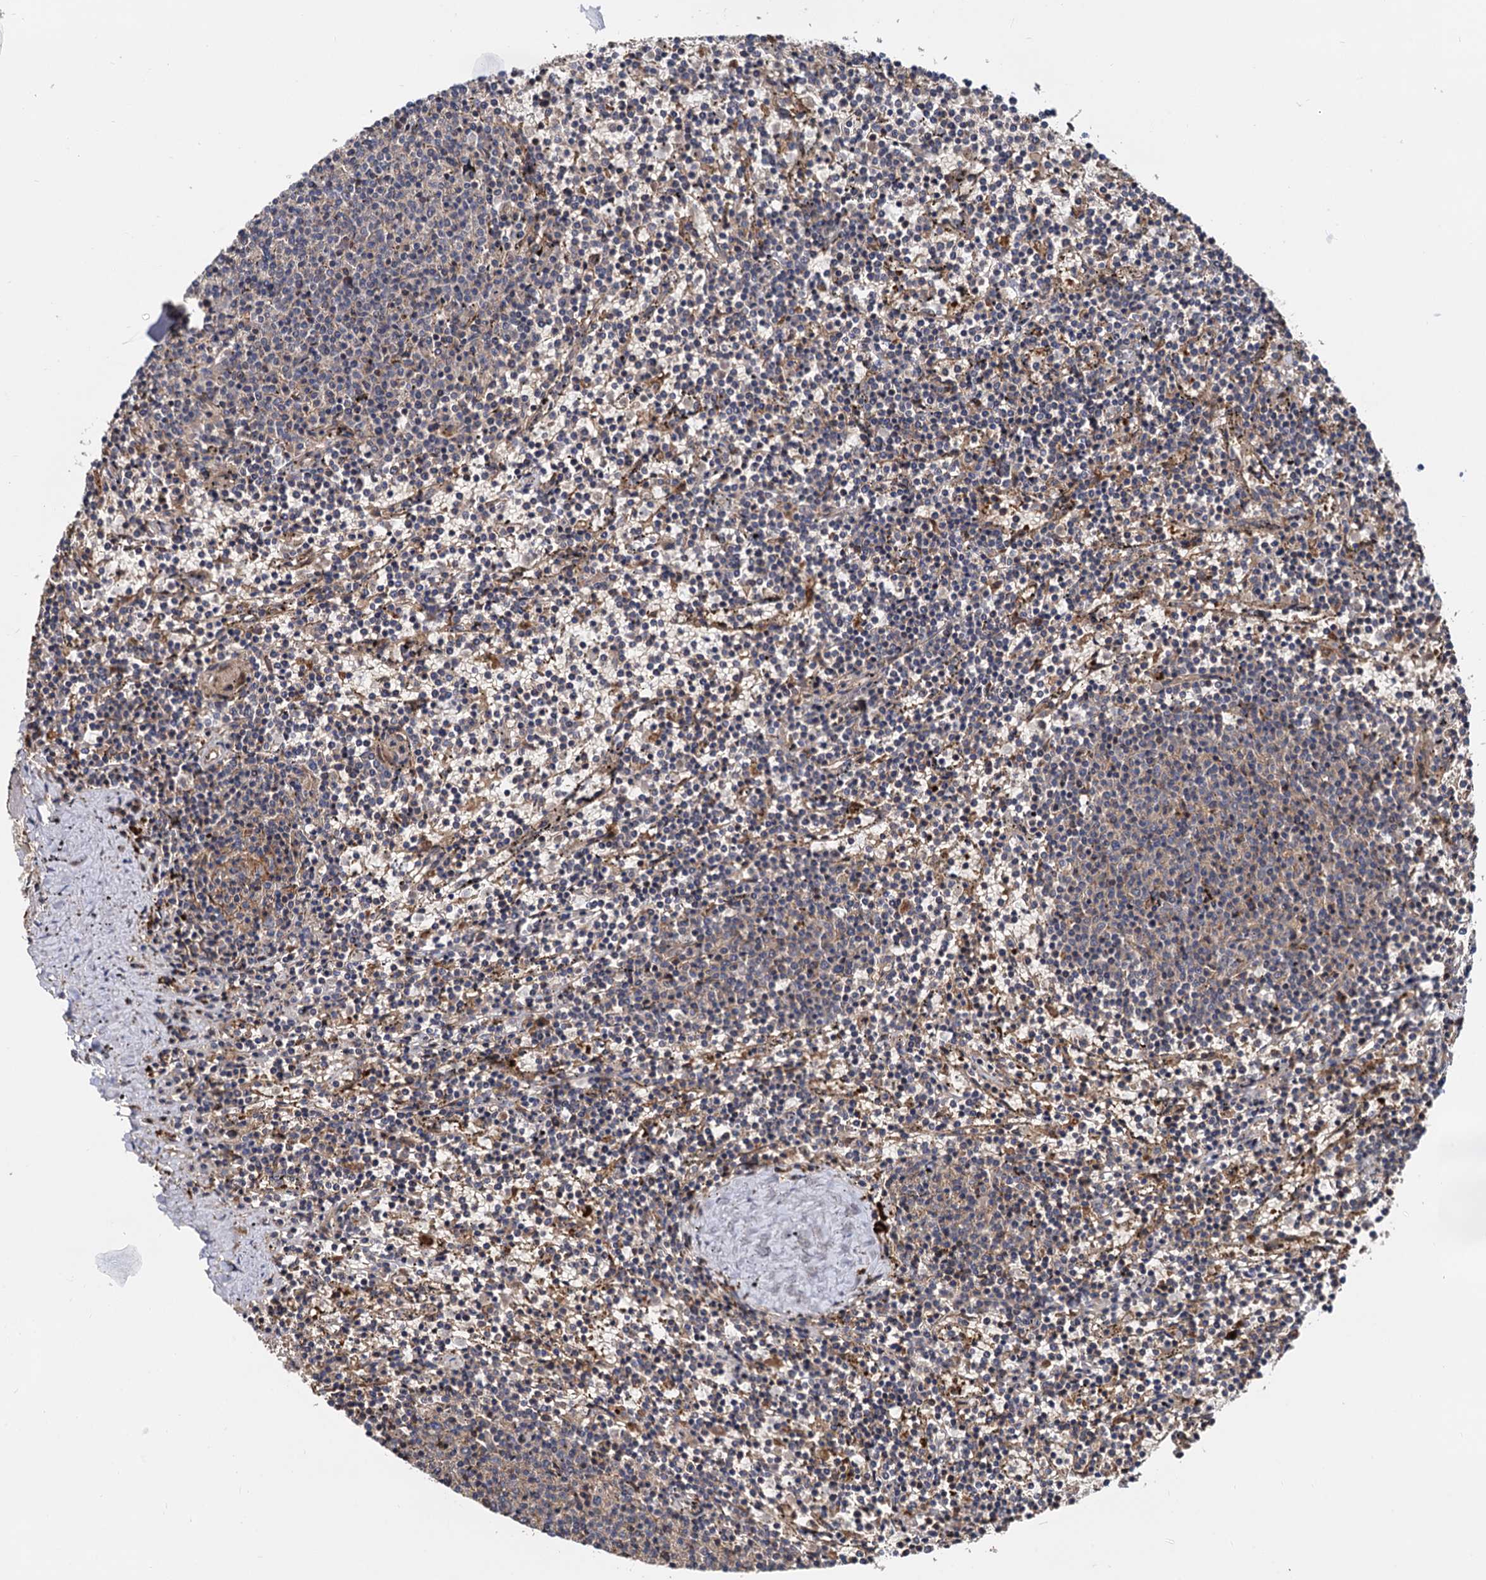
{"staining": {"intensity": "negative", "quantity": "none", "location": "none"}, "tissue": "lymphoma", "cell_type": "Tumor cells", "image_type": "cancer", "snomed": [{"axis": "morphology", "description": "Malignant lymphoma, non-Hodgkin's type, Low grade"}, {"axis": "topography", "description": "Spleen"}], "caption": "Low-grade malignant lymphoma, non-Hodgkin's type stained for a protein using immunohistochemistry (IHC) displays no positivity tumor cells.", "gene": "SELENOP", "patient": {"sex": "female", "age": 50}}